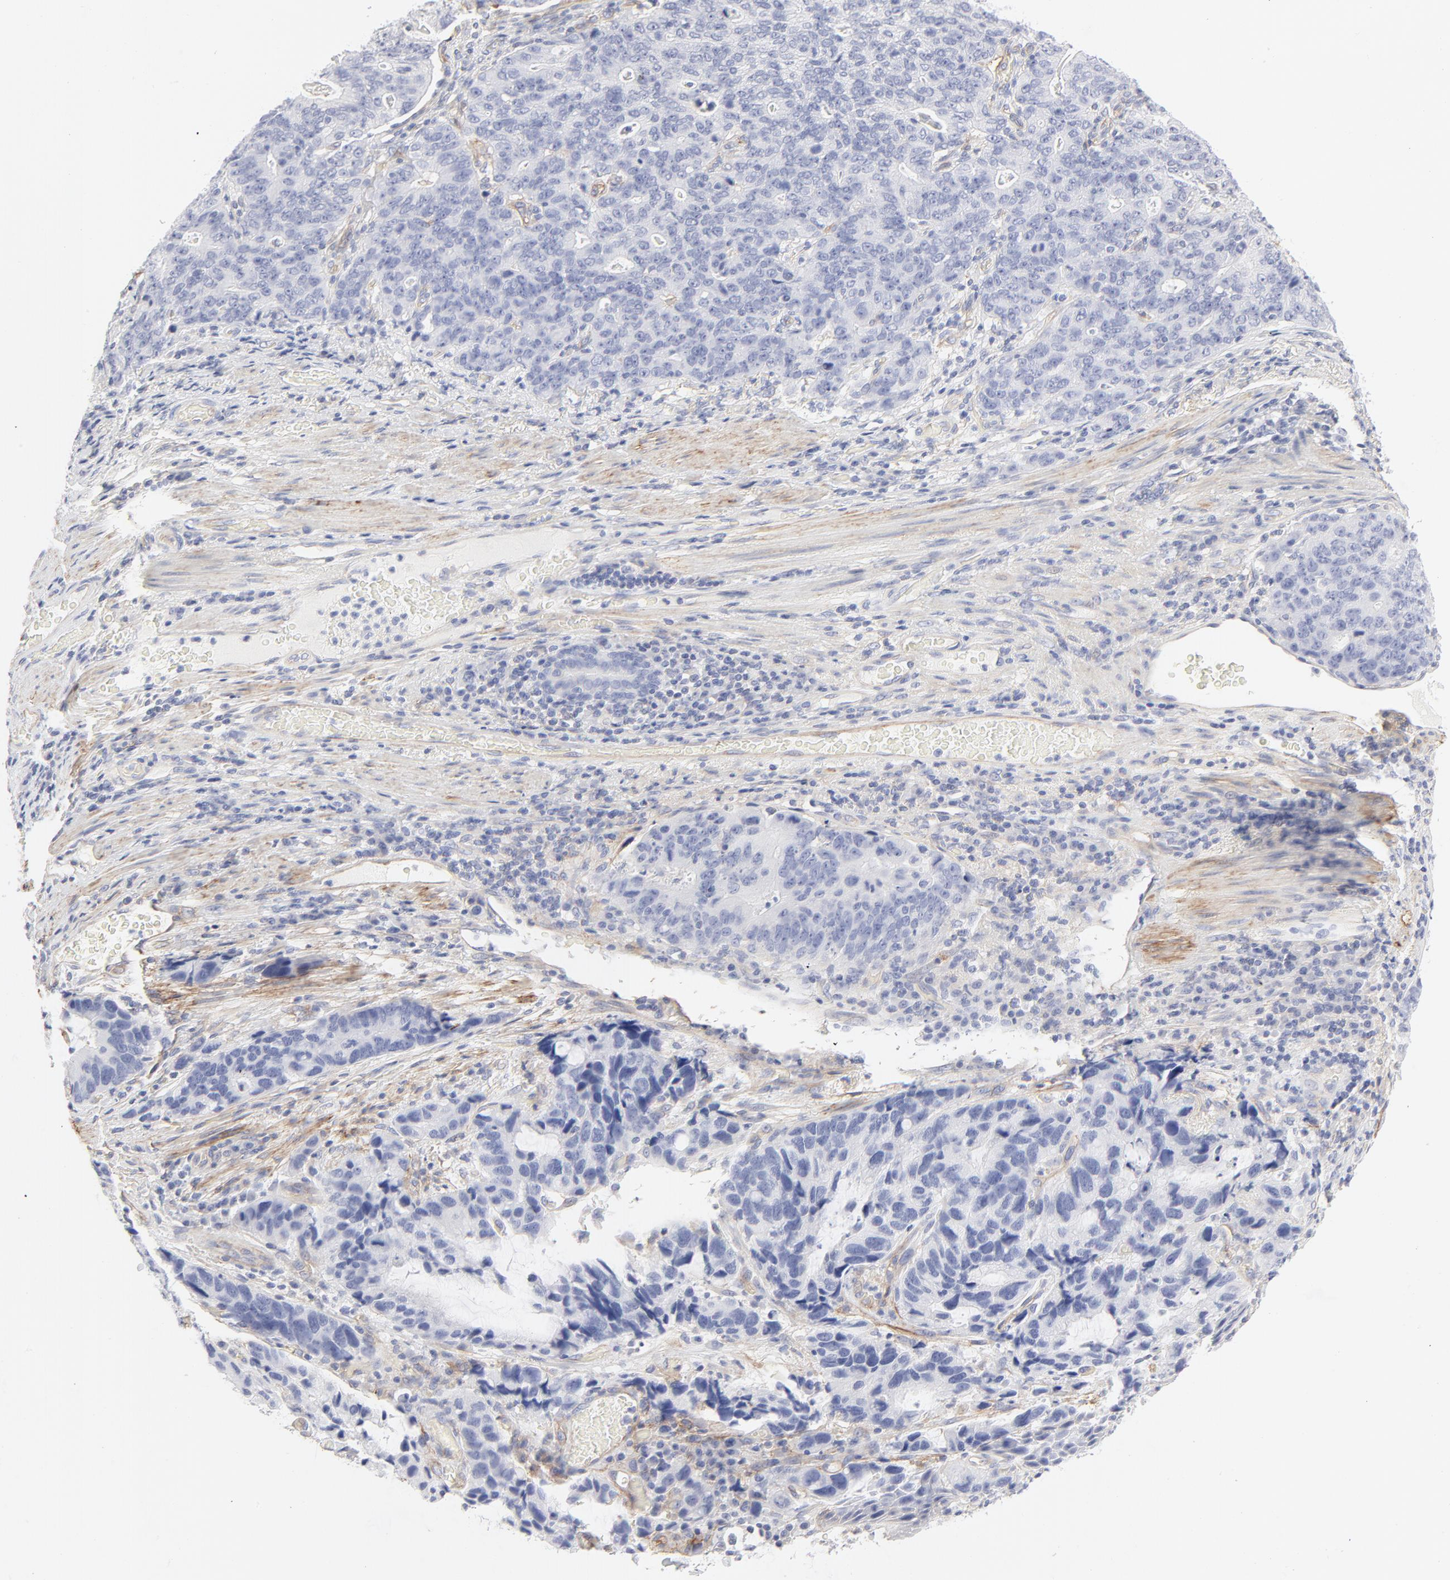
{"staining": {"intensity": "negative", "quantity": "none", "location": "none"}, "tissue": "stomach cancer", "cell_type": "Tumor cells", "image_type": "cancer", "snomed": [{"axis": "morphology", "description": "Adenocarcinoma, NOS"}, {"axis": "topography", "description": "Esophagus"}, {"axis": "topography", "description": "Stomach"}], "caption": "Tumor cells are negative for brown protein staining in stomach cancer.", "gene": "ITGA5", "patient": {"sex": "male", "age": 74}}